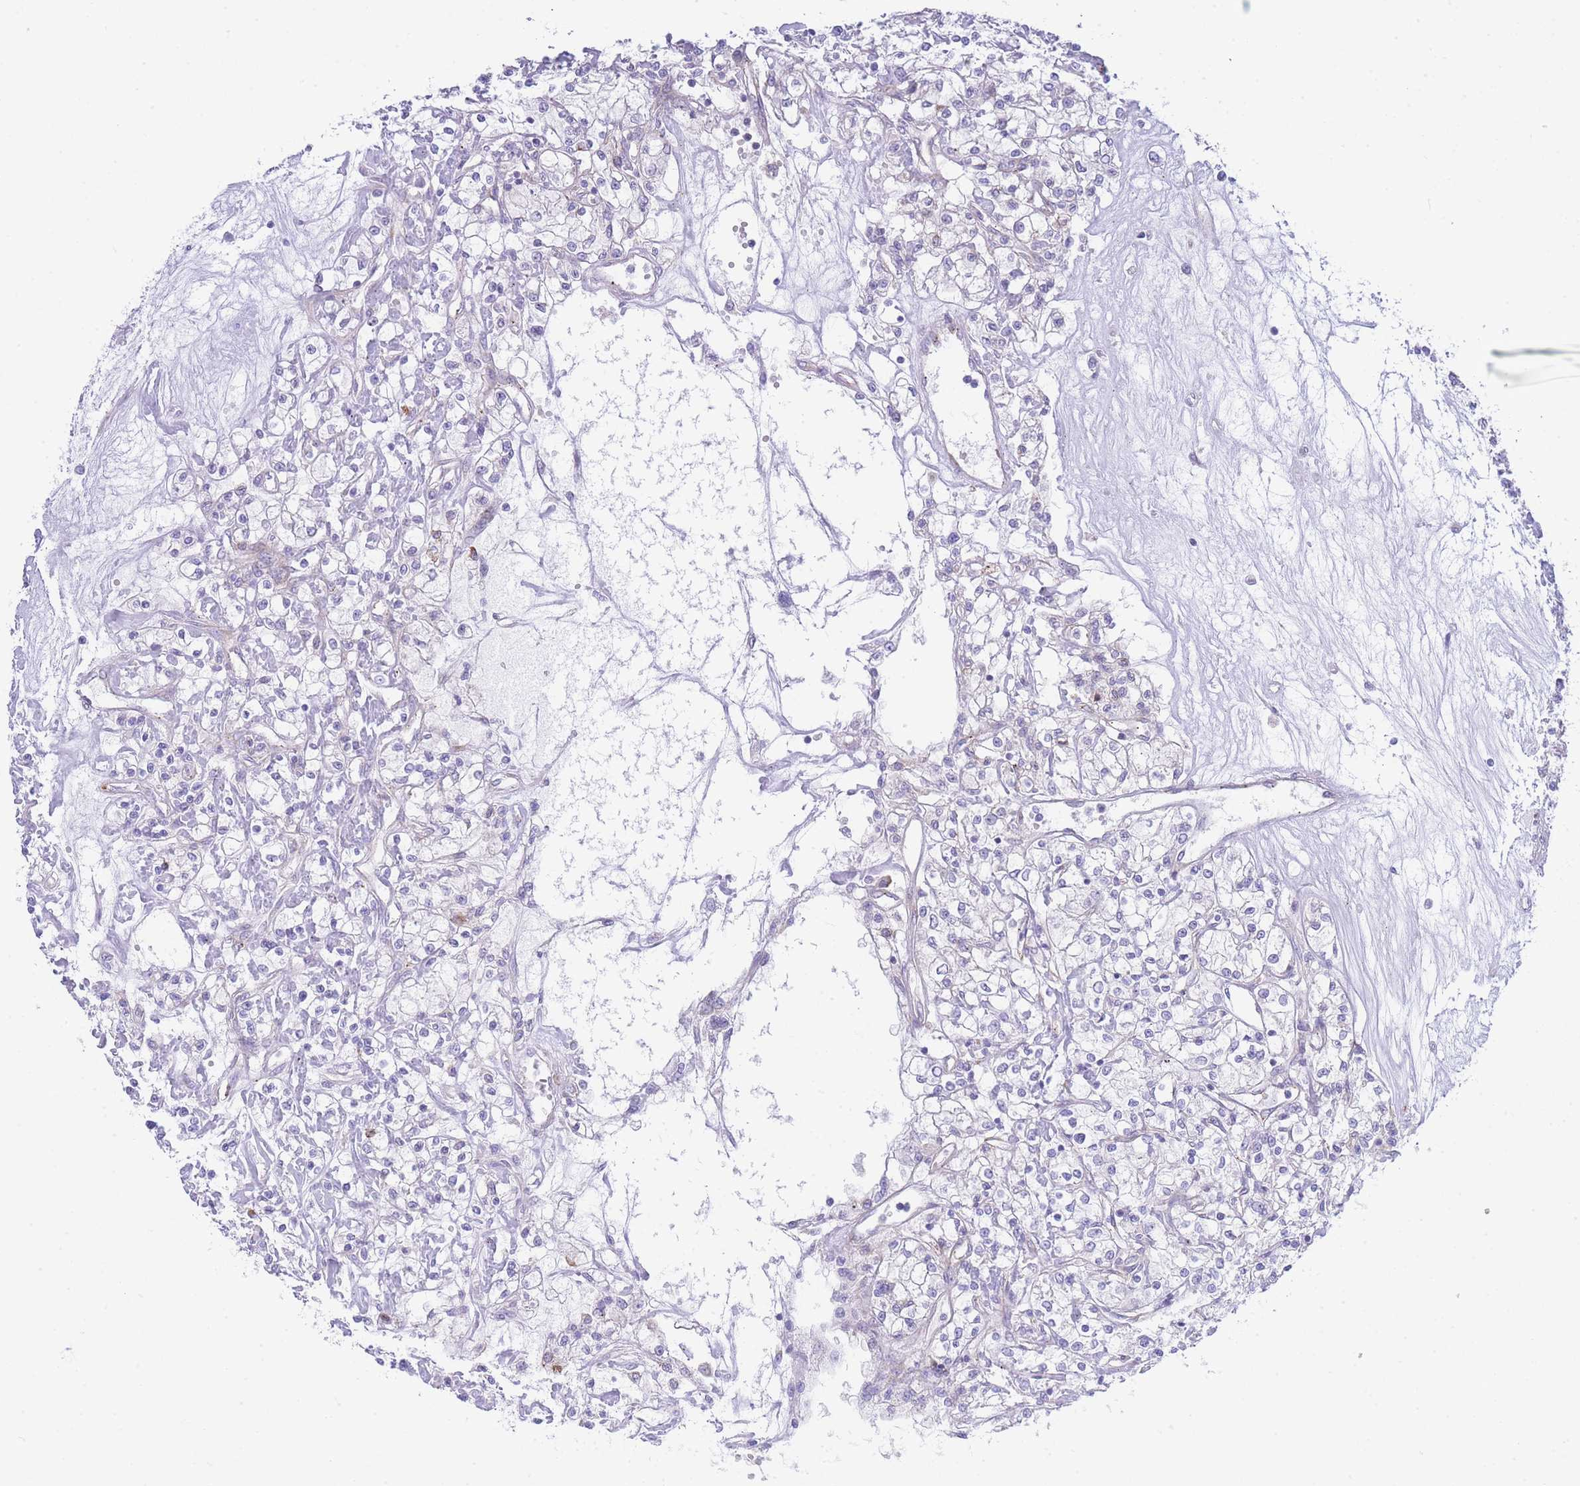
{"staining": {"intensity": "negative", "quantity": "none", "location": "none"}, "tissue": "renal cancer", "cell_type": "Tumor cells", "image_type": "cancer", "snomed": [{"axis": "morphology", "description": "Adenocarcinoma, NOS"}, {"axis": "topography", "description": "Kidney"}], "caption": "Tumor cells are negative for brown protein staining in renal cancer.", "gene": "ZNF510", "patient": {"sex": "female", "age": 59}}